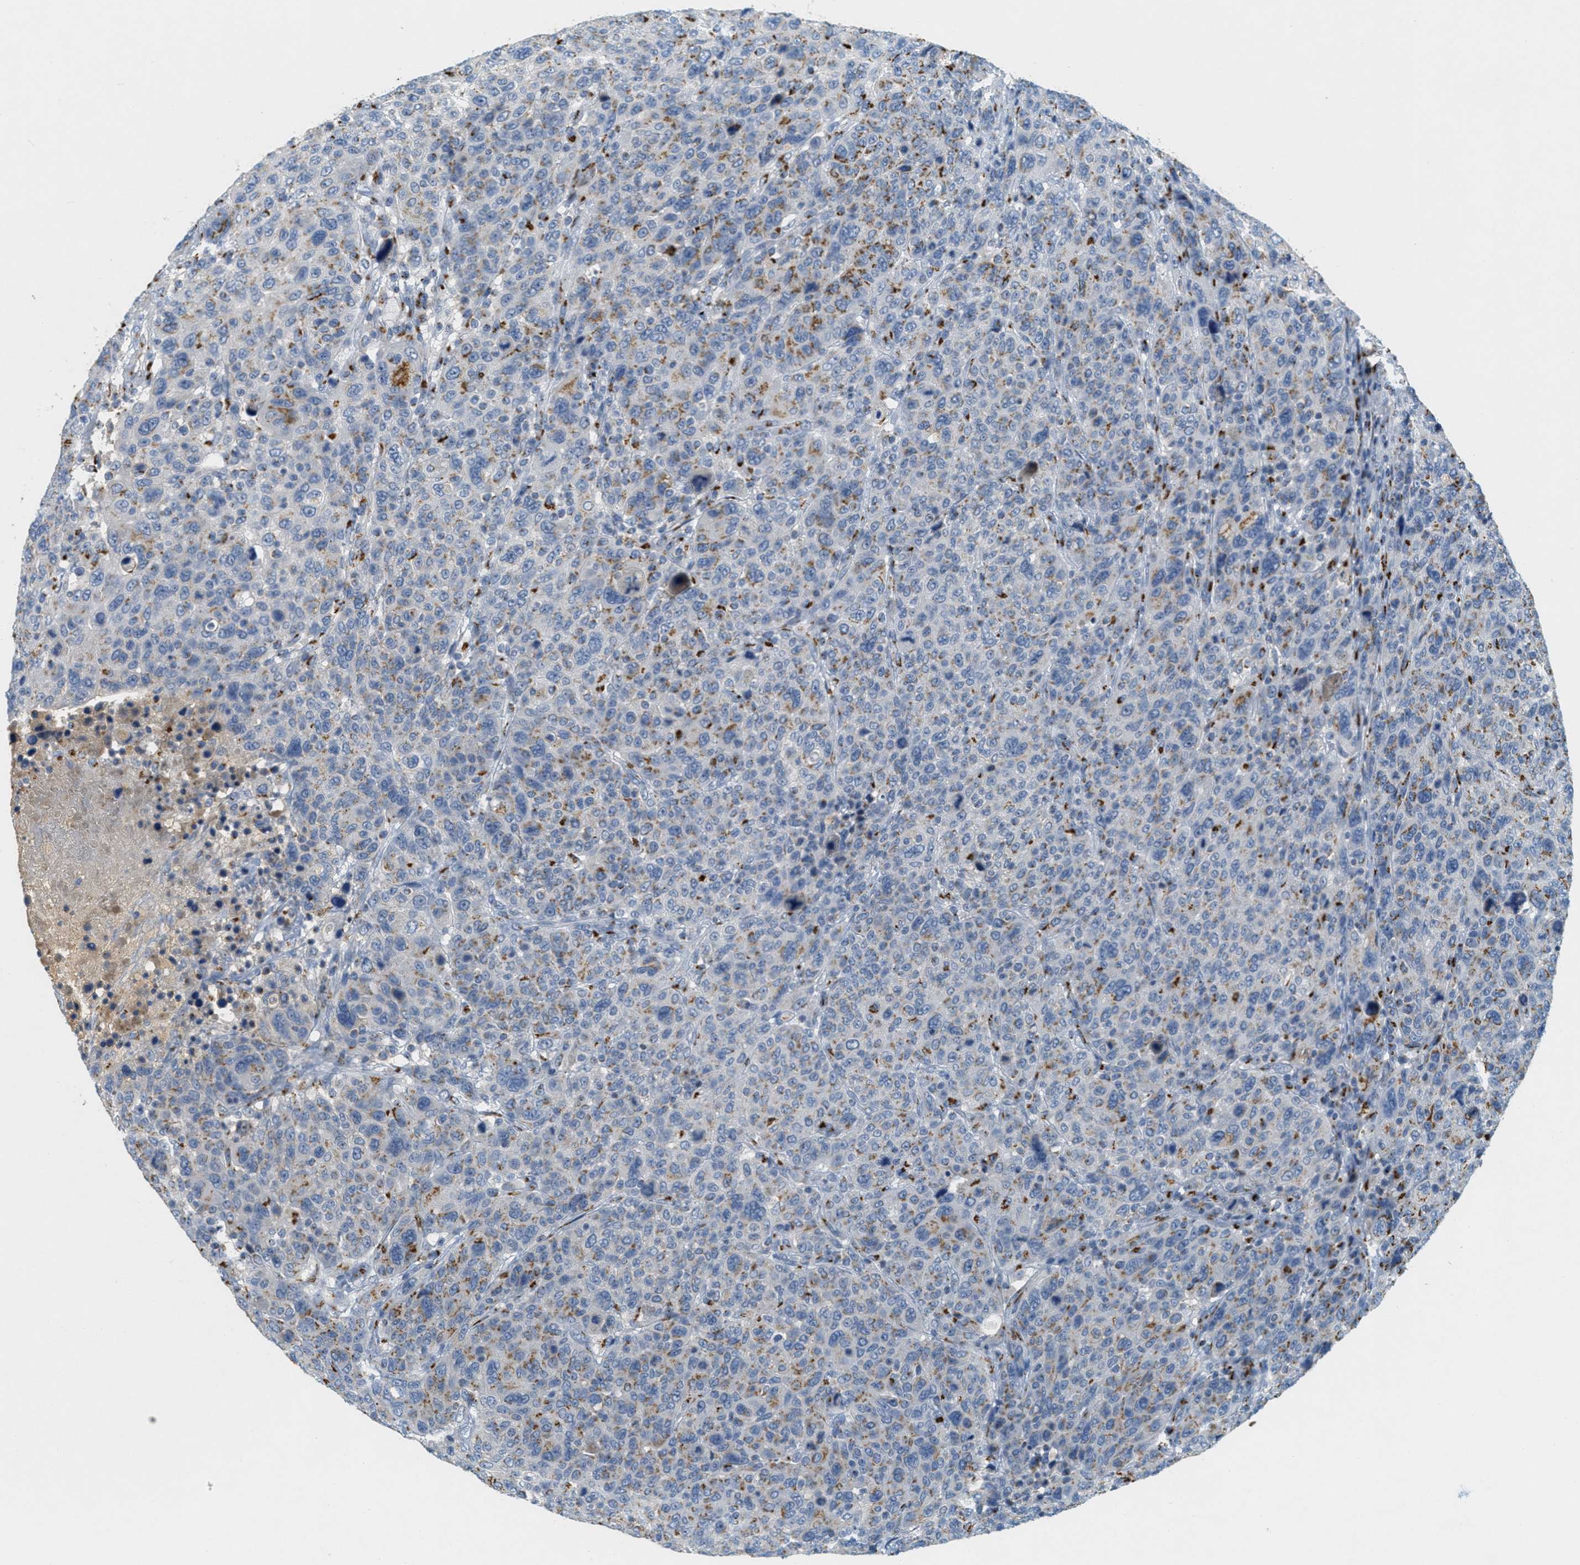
{"staining": {"intensity": "moderate", "quantity": "25%-75%", "location": "cytoplasmic/membranous"}, "tissue": "breast cancer", "cell_type": "Tumor cells", "image_type": "cancer", "snomed": [{"axis": "morphology", "description": "Duct carcinoma"}, {"axis": "topography", "description": "Breast"}], "caption": "Breast cancer stained with DAB (3,3'-diaminobenzidine) immunohistochemistry exhibits medium levels of moderate cytoplasmic/membranous positivity in about 25%-75% of tumor cells.", "gene": "ENTPD4", "patient": {"sex": "female", "age": 37}}